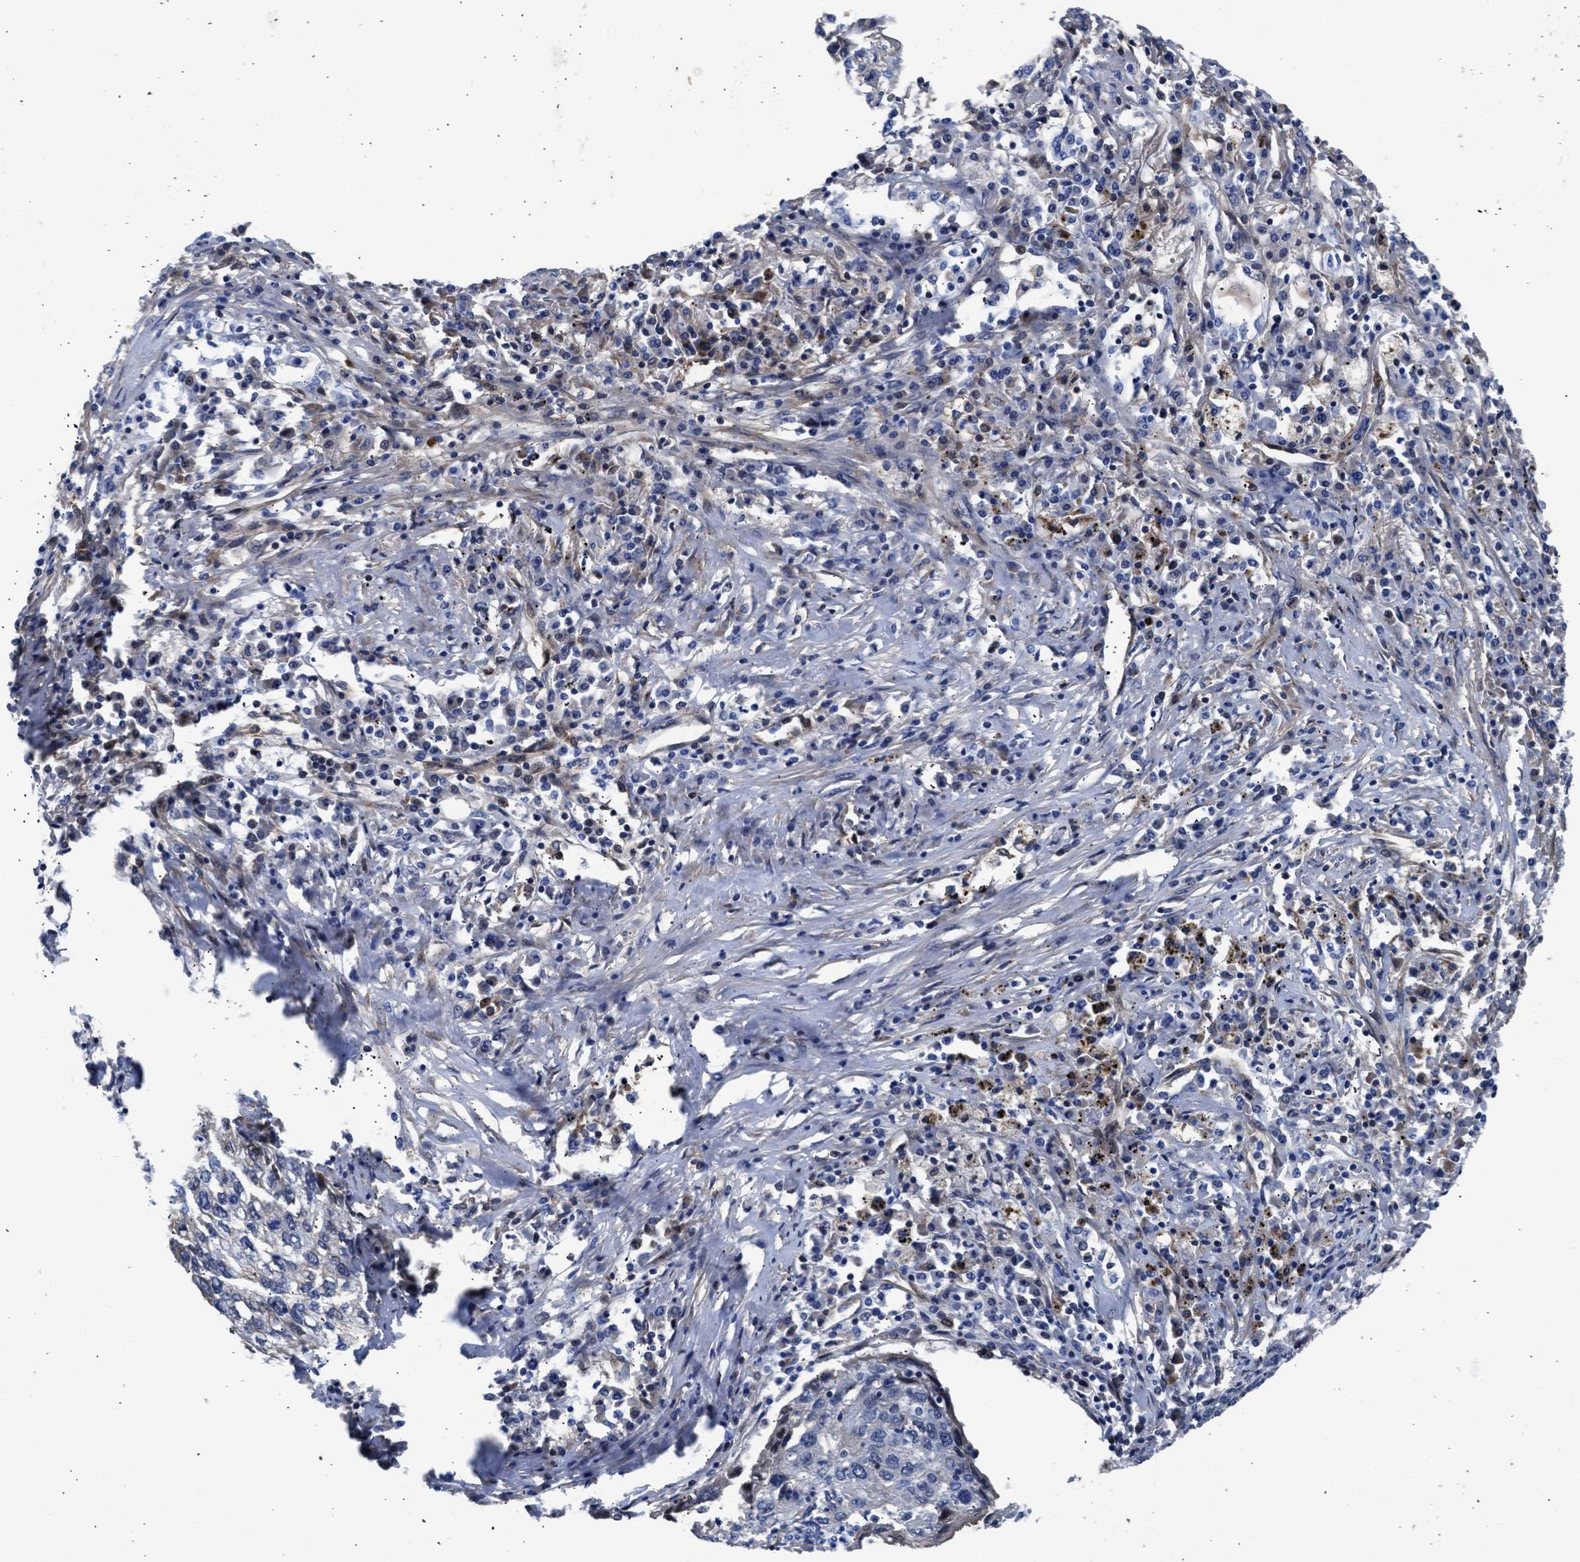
{"staining": {"intensity": "negative", "quantity": "none", "location": "none"}, "tissue": "lung cancer", "cell_type": "Tumor cells", "image_type": "cancer", "snomed": [{"axis": "morphology", "description": "Squamous cell carcinoma, NOS"}, {"axis": "topography", "description": "Lung"}], "caption": "This is an IHC photomicrograph of lung squamous cell carcinoma. There is no positivity in tumor cells.", "gene": "MAS1L", "patient": {"sex": "female", "age": 63}}